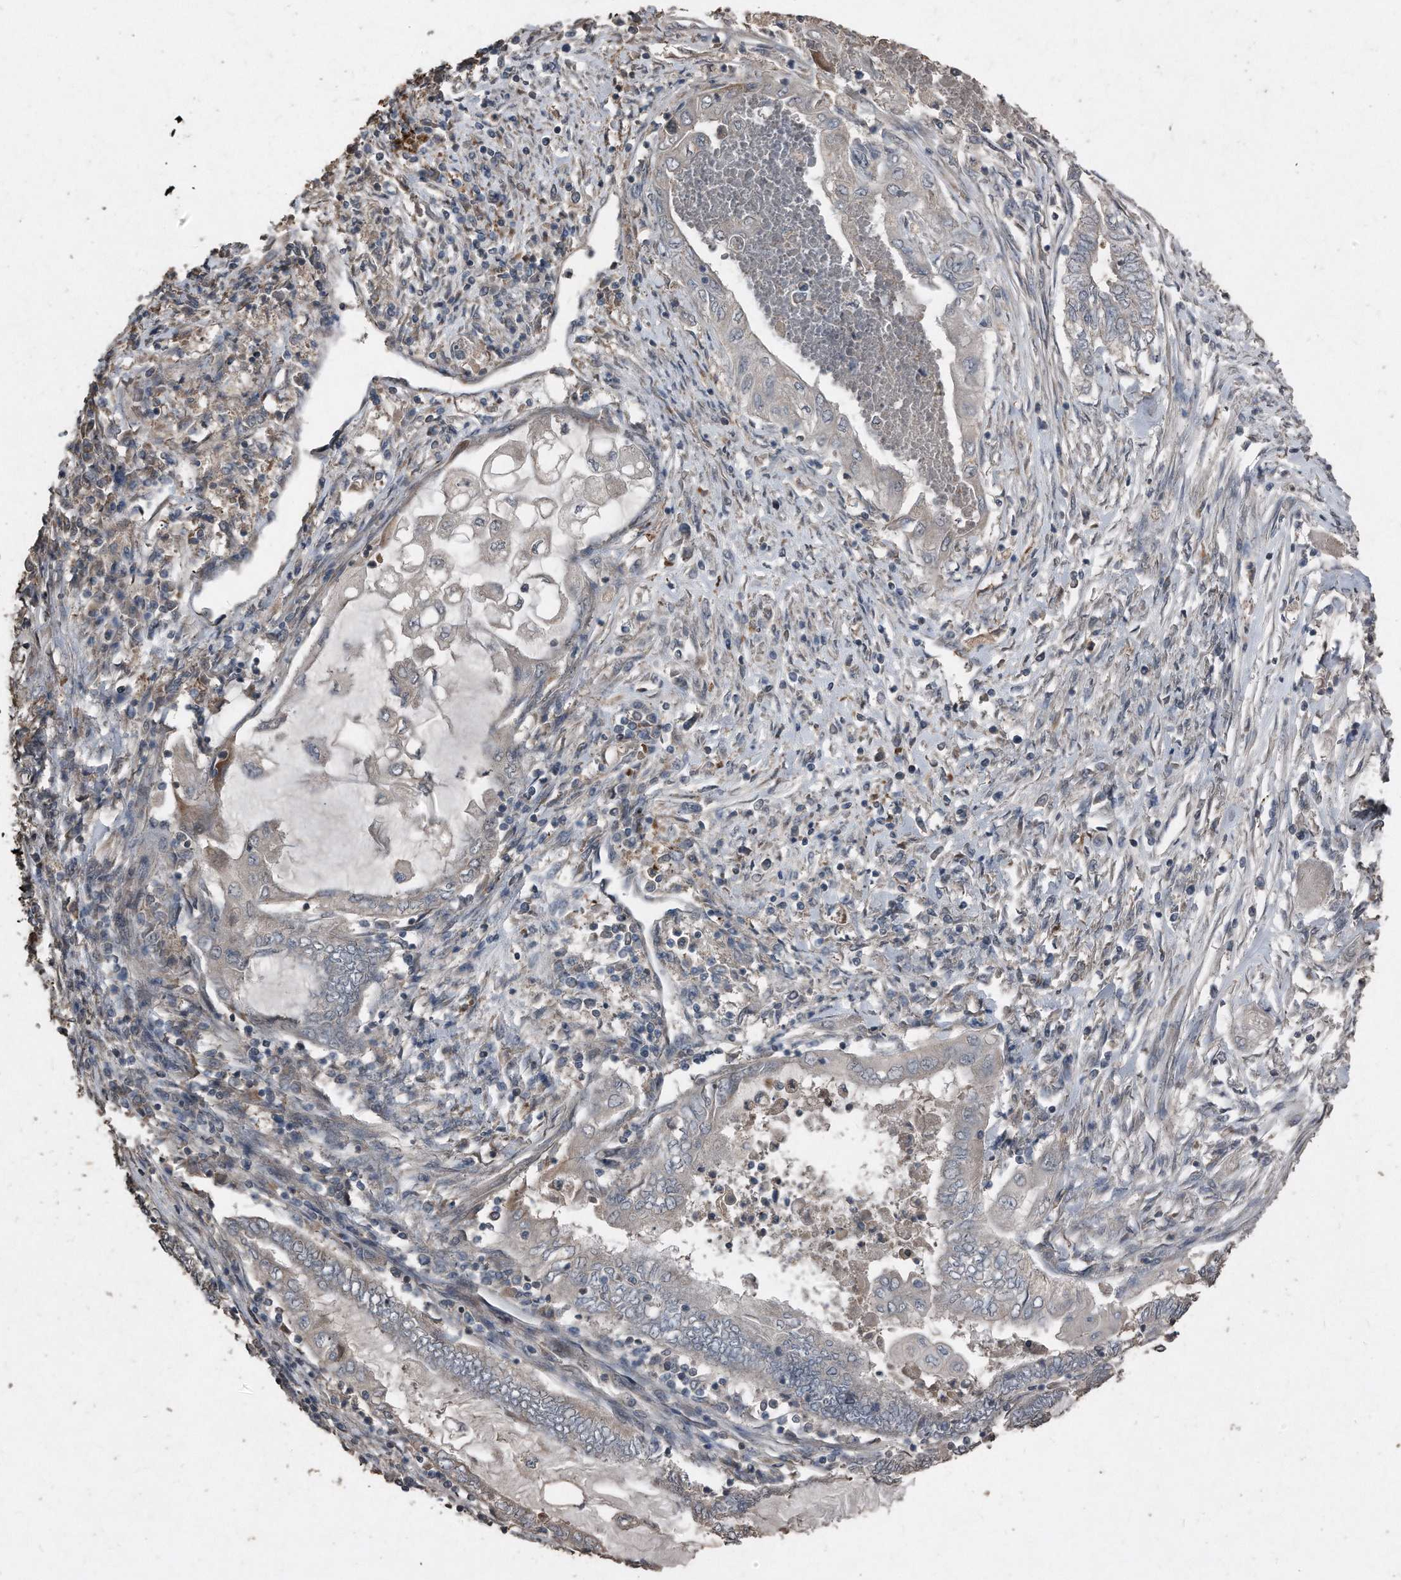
{"staining": {"intensity": "negative", "quantity": "none", "location": "none"}, "tissue": "endometrial cancer", "cell_type": "Tumor cells", "image_type": "cancer", "snomed": [{"axis": "morphology", "description": "Adenocarcinoma, NOS"}, {"axis": "topography", "description": "Uterus"}, {"axis": "topography", "description": "Endometrium"}], "caption": "The micrograph exhibits no significant positivity in tumor cells of adenocarcinoma (endometrial).", "gene": "ANKRD10", "patient": {"sex": "female", "age": 70}}